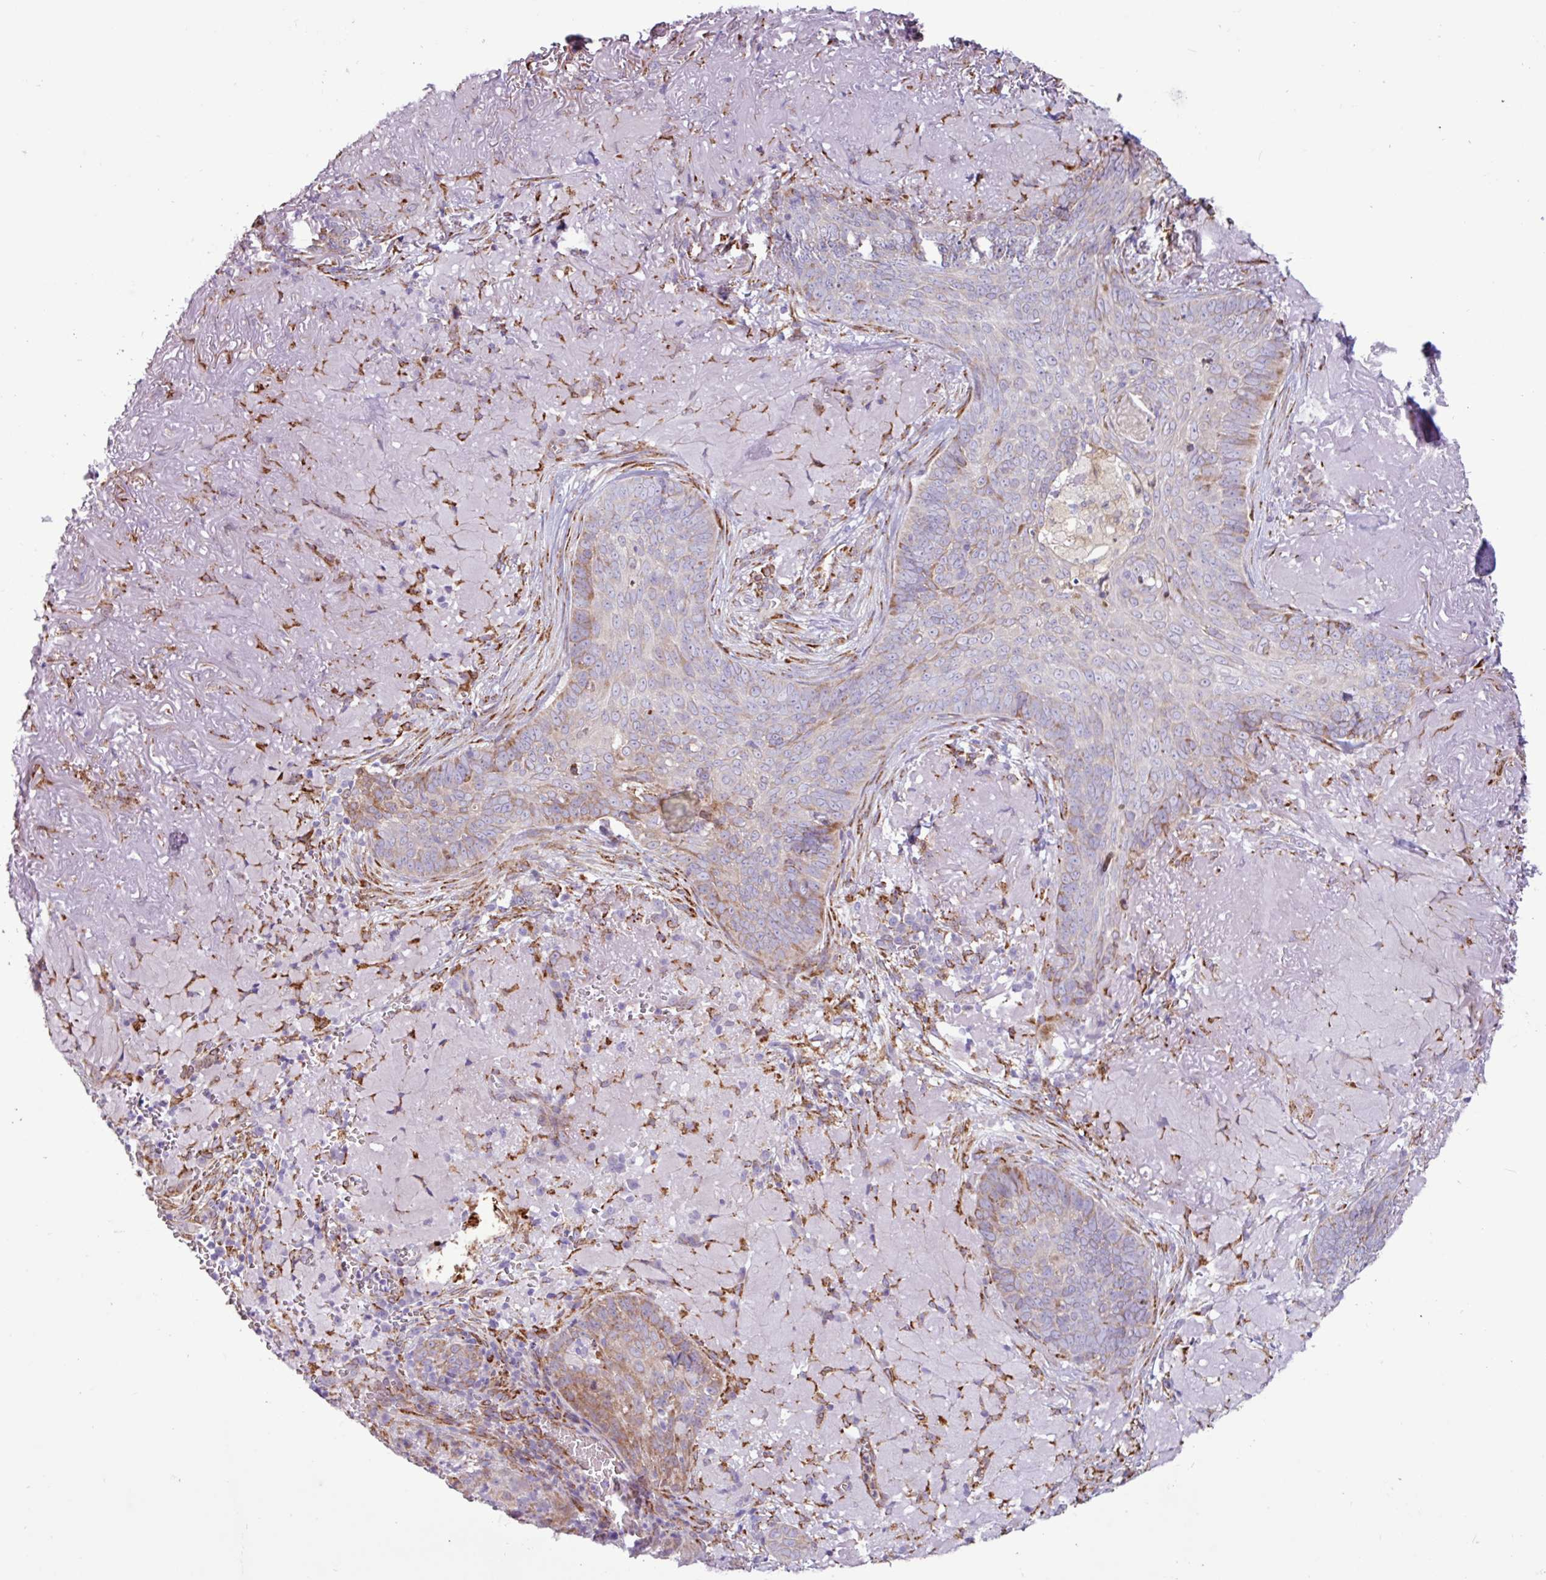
{"staining": {"intensity": "weak", "quantity": "<25%", "location": "cytoplasmic/membranous"}, "tissue": "skin cancer", "cell_type": "Tumor cells", "image_type": "cancer", "snomed": [{"axis": "morphology", "description": "Basal cell carcinoma"}, {"axis": "topography", "description": "Skin"}, {"axis": "topography", "description": "Skin of face"}], "caption": "Protein analysis of basal cell carcinoma (skin) shows no significant staining in tumor cells.", "gene": "PPP1R35", "patient": {"sex": "female", "age": 95}}